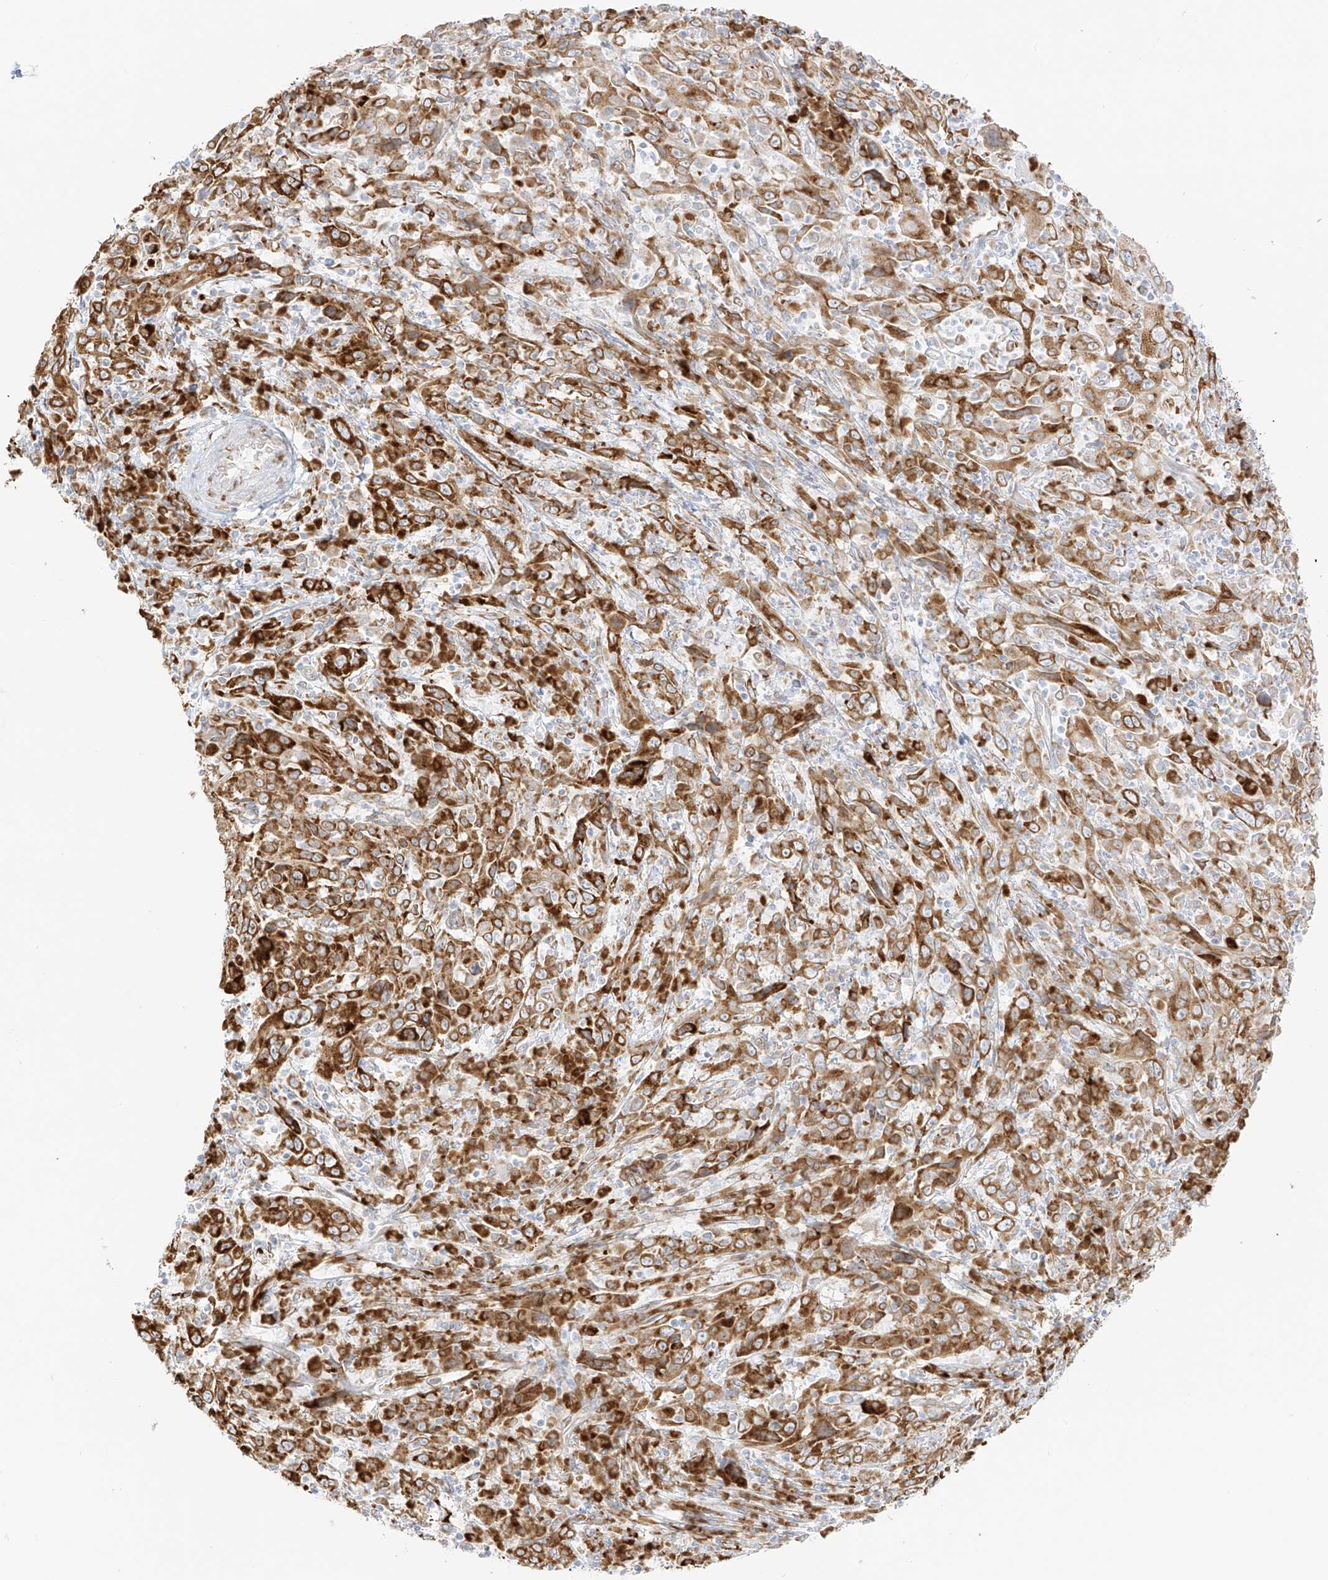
{"staining": {"intensity": "moderate", "quantity": ">75%", "location": "cytoplasmic/membranous"}, "tissue": "cervical cancer", "cell_type": "Tumor cells", "image_type": "cancer", "snomed": [{"axis": "morphology", "description": "Squamous cell carcinoma, NOS"}, {"axis": "topography", "description": "Cervix"}], "caption": "An image of human cervical cancer (squamous cell carcinoma) stained for a protein reveals moderate cytoplasmic/membranous brown staining in tumor cells.", "gene": "LRRC59", "patient": {"sex": "female", "age": 46}}